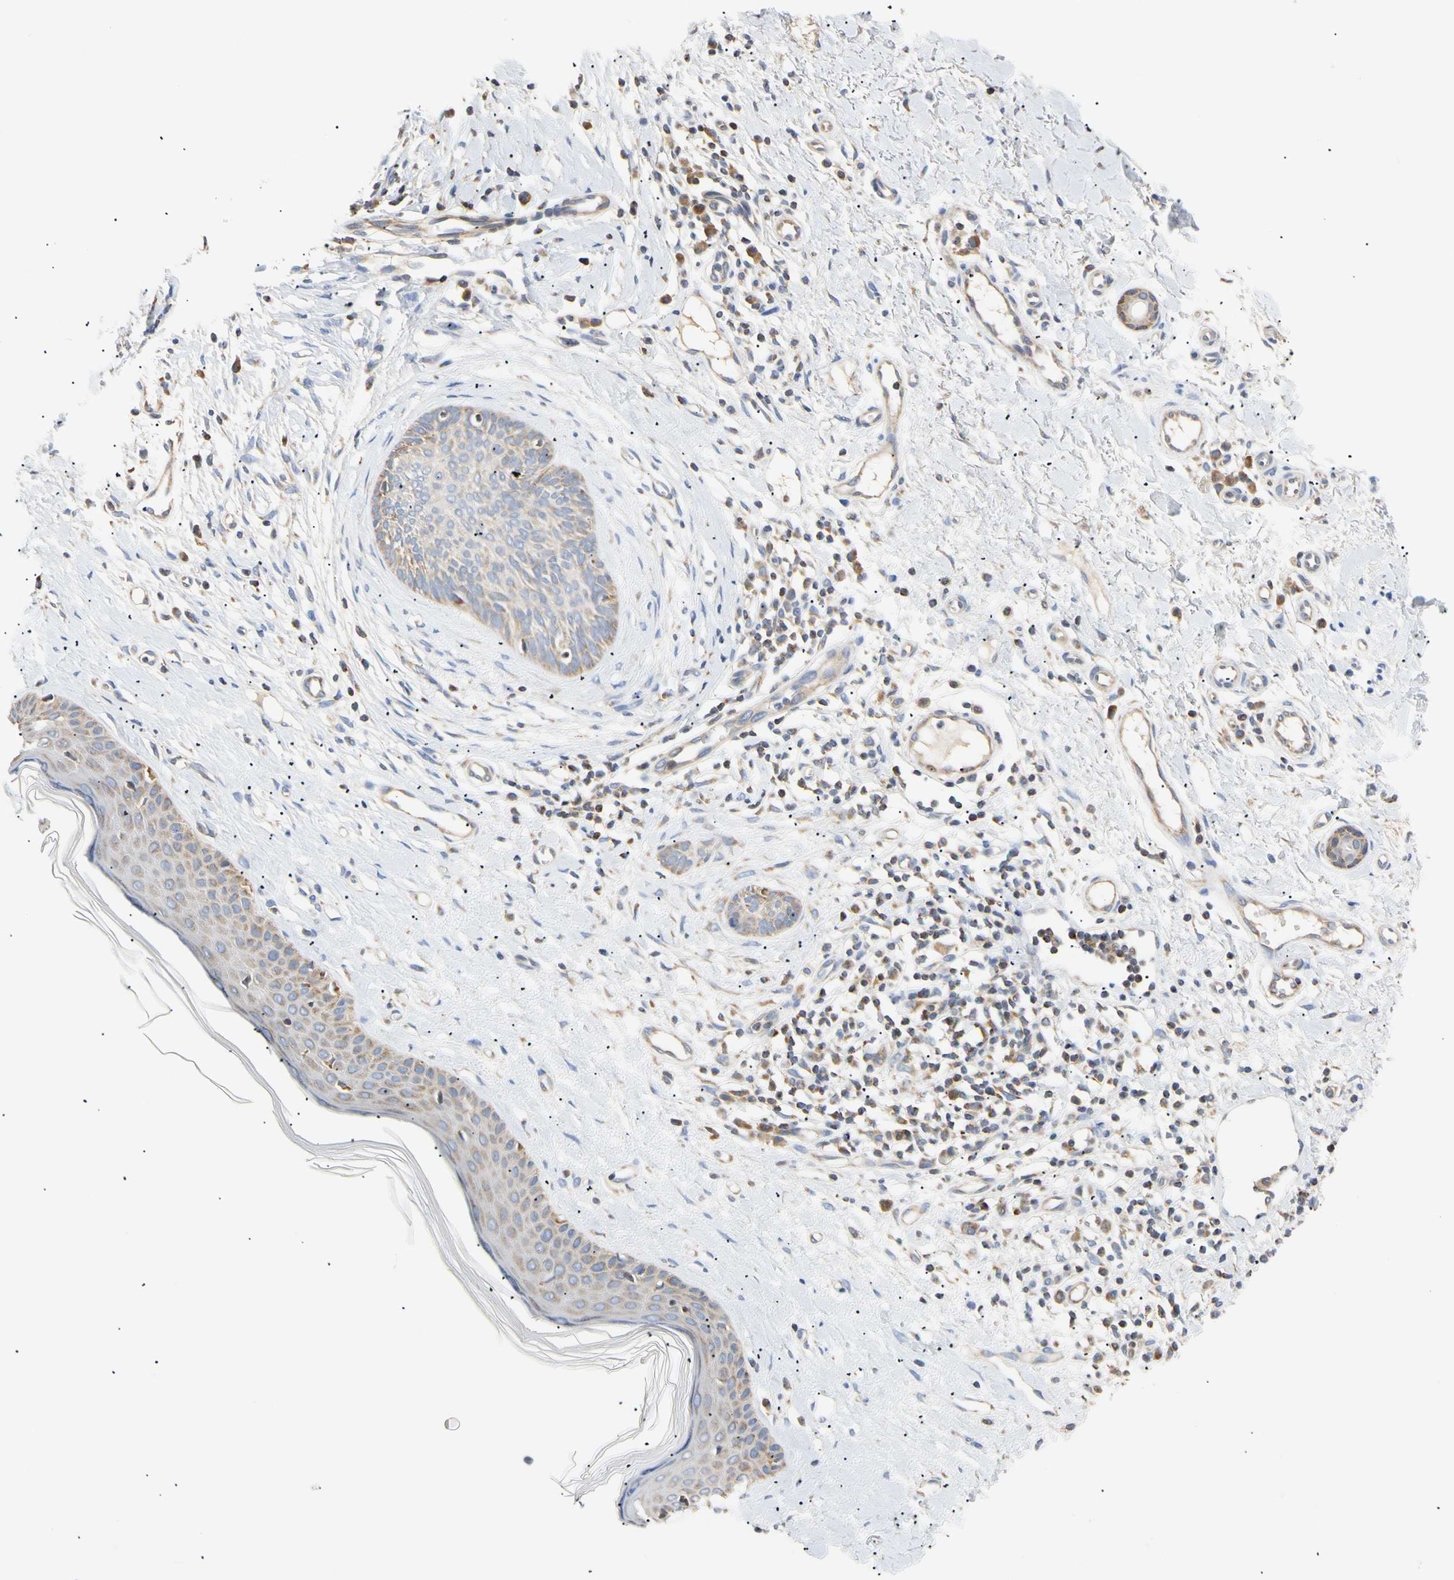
{"staining": {"intensity": "weak", "quantity": "<25%", "location": "cytoplasmic/membranous"}, "tissue": "skin cancer", "cell_type": "Tumor cells", "image_type": "cancer", "snomed": [{"axis": "morphology", "description": "Normal tissue, NOS"}, {"axis": "morphology", "description": "Basal cell carcinoma"}, {"axis": "topography", "description": "Skin"}], "caption": "This micrograph is of skin basal cell carcinoma stained with immunohistochemistry to label a protein in brown with the nuclei are counter-stained blue. There is no staining in tumor cells. (Stains: DAB (3,3'-diaminobenzidine) immunohistochemistry with hematoxylin counter stain, Microscopy: brightfield microscopy at high magnification).", "gene": "PLGRKT", "patient": {"sex": "male", "age": 71}}